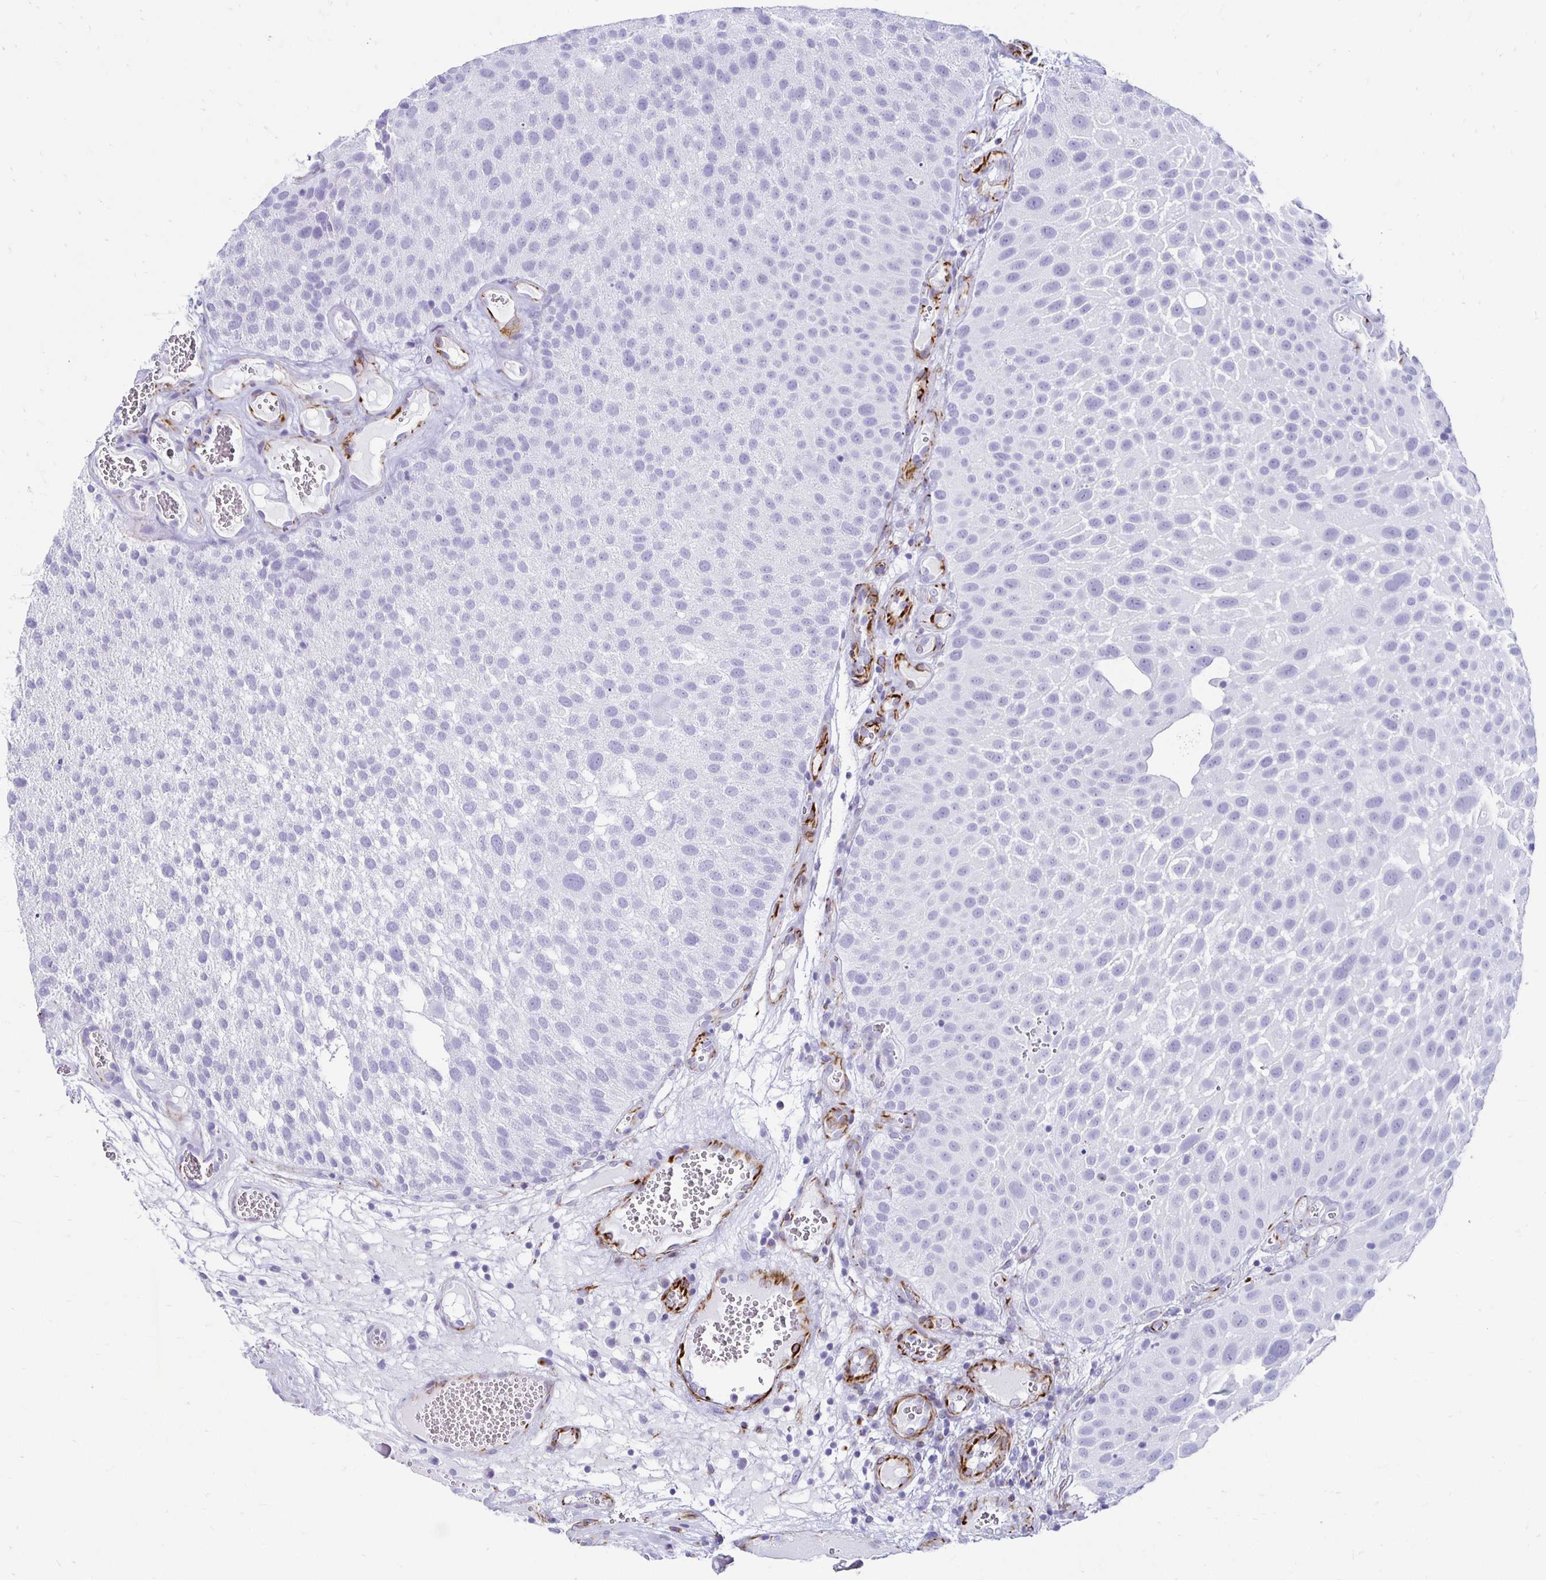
{"staining": {"intensity": "negative", "quantity": "none", "location": "none"}, "tissue": "urothelial cancer", "cell_type": "Tumor cells", "image_type": "cancer", "snomed": [{"axis": "morphology", "description": "Urothelial carcinoma, Low grade"}, {"axis": "topography", "description": "Urinary bladder"}], "caption": "IHC of low-grade urothelial carcinoma exhibits no positivity in tumor cells.", "gene": "TMEM54", "patient": {"sex": "male", "age": 72}}